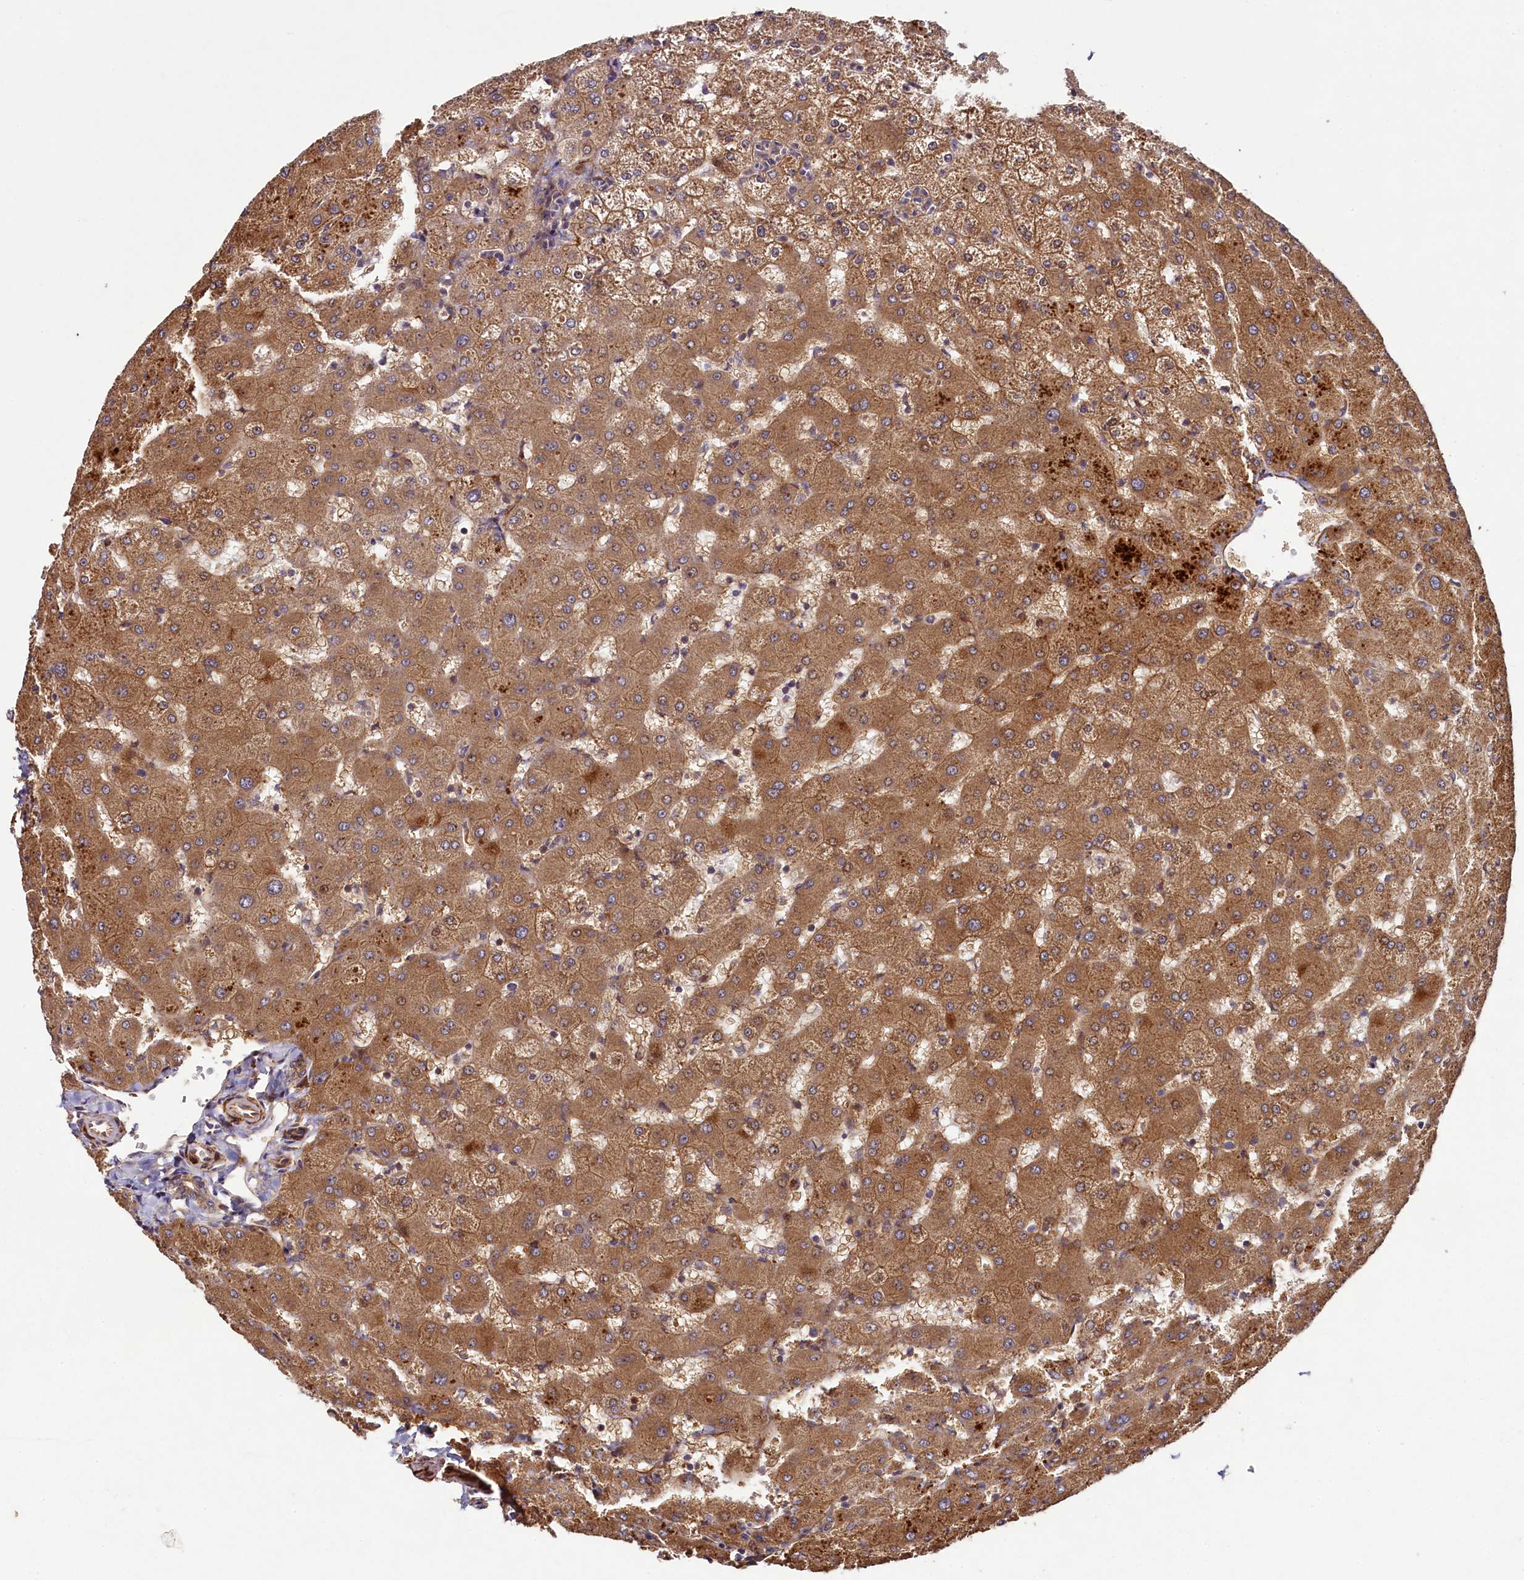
{"staining": {"intensity": "moderate", "quantity": ">75%", "location": "cytoplasmic/membranous"}, "tissue": "liver", "cell_type": "Cholangiocytes", "image_type": "normal", "snomed": [{"axis": "morphology", "description": "Normal tissue, NOS"}, {"axis": "topography", "description": "Liver"}], "caption": "Liver was stained to show a protein in brown. There is medium levels of moderate cytoplasmic/membranous staining in about >75% of cholangiocytes.", "gene": "CCDC102A", "patient": {"sex": "female", "age": 63}}